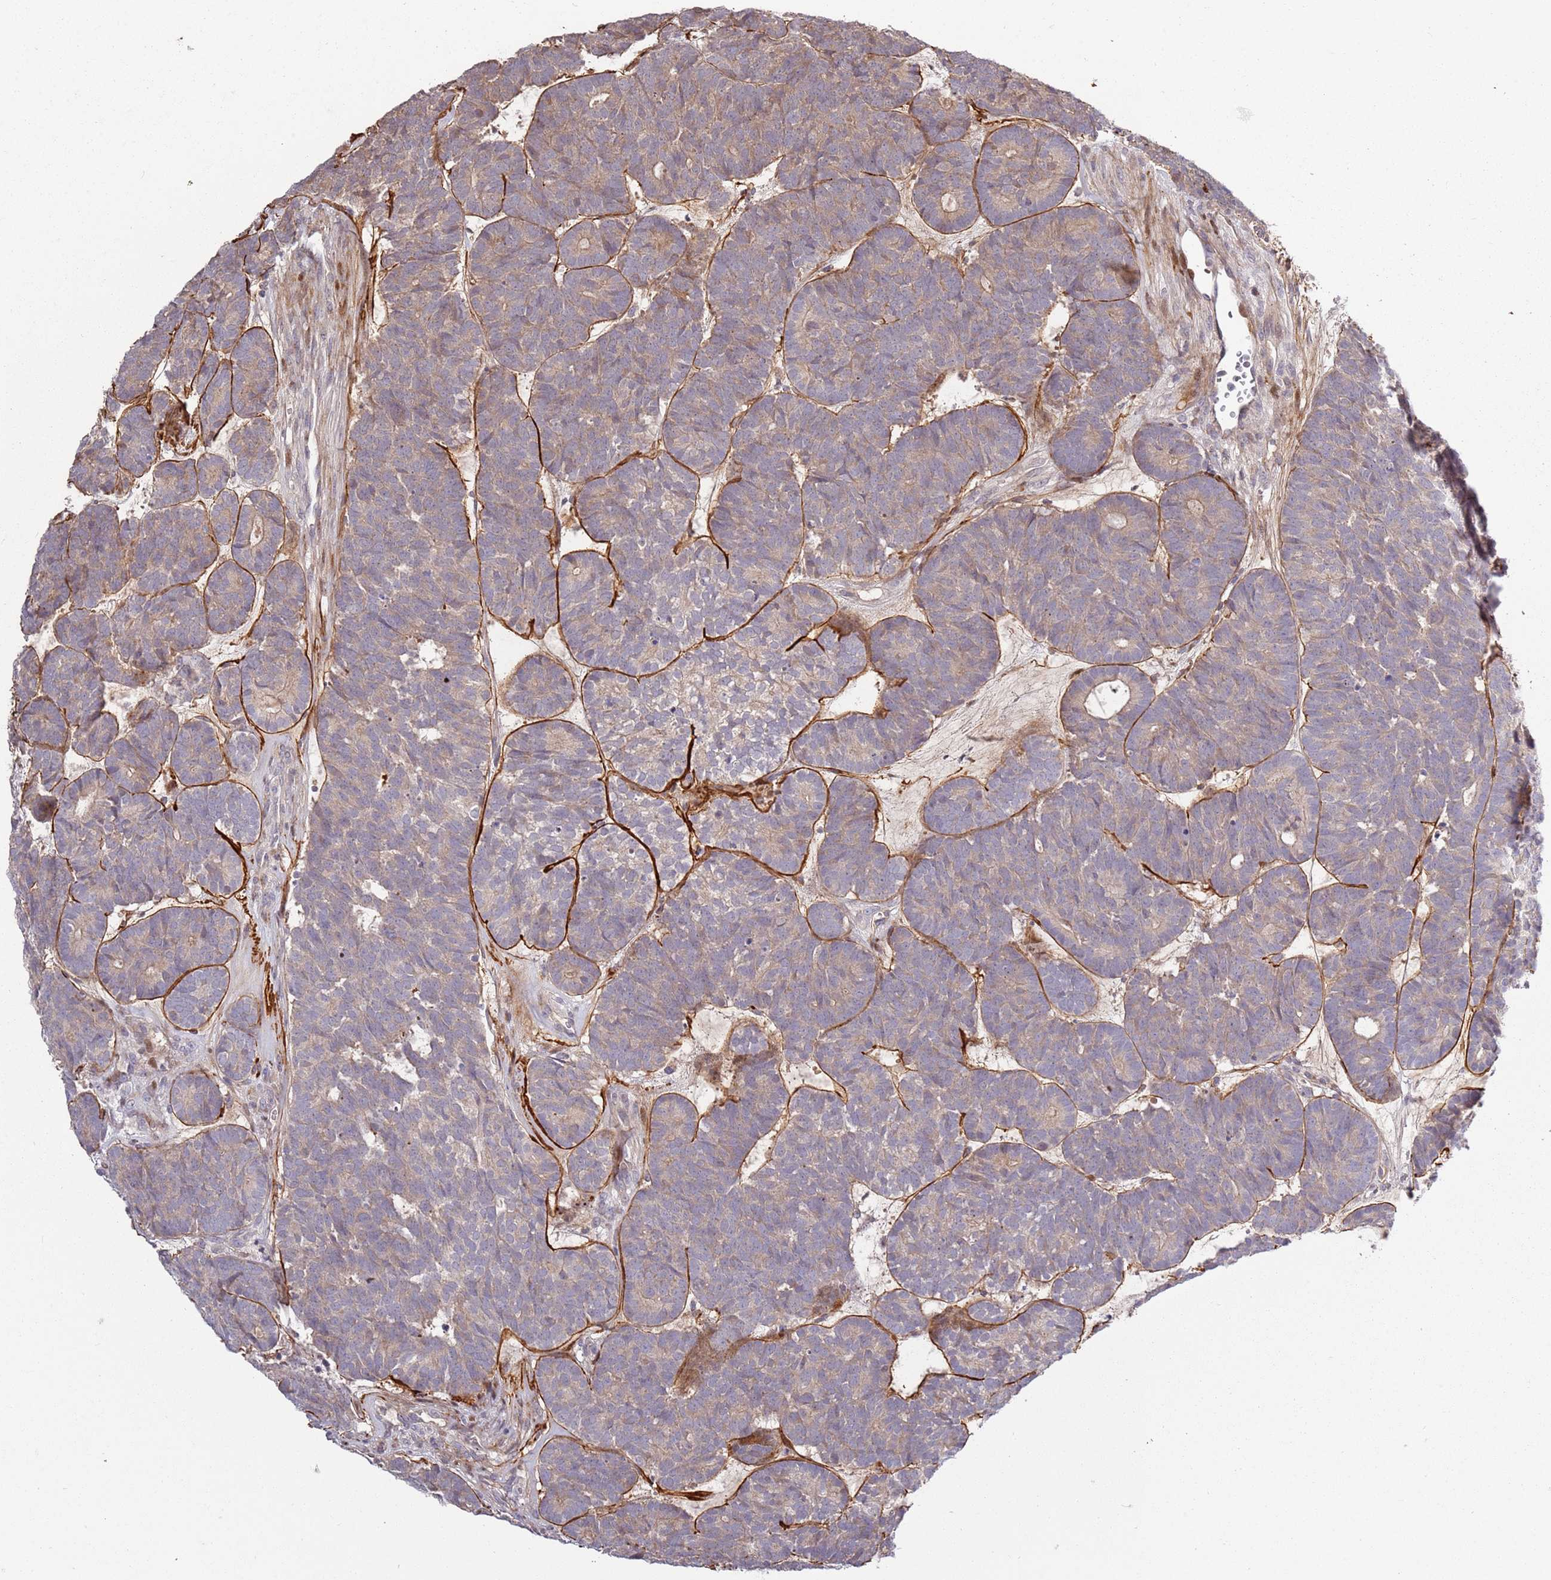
{"staining": {"intensity": "weak", "quantity": "25%-75%", "location": "cytoplasmic/membranous"}, "tissue": "head and neck cancer", "cell_type": "Tumor cells", "image_type": "cancer", "snomed": [{"axis": "morphology", "description": "Adenocarcinoma, NOS"}, {"axis": "topography", "description": "Head-Neck"}], "caption": "Tumor cells demonstrate weak cytoplasmic/membranous positivity in approximately 25%-75% of cells in head and neck cancer (adenocarcinoma).", "gene": "RHBDL1", "patient": {"sex": "female", "age": 81}}